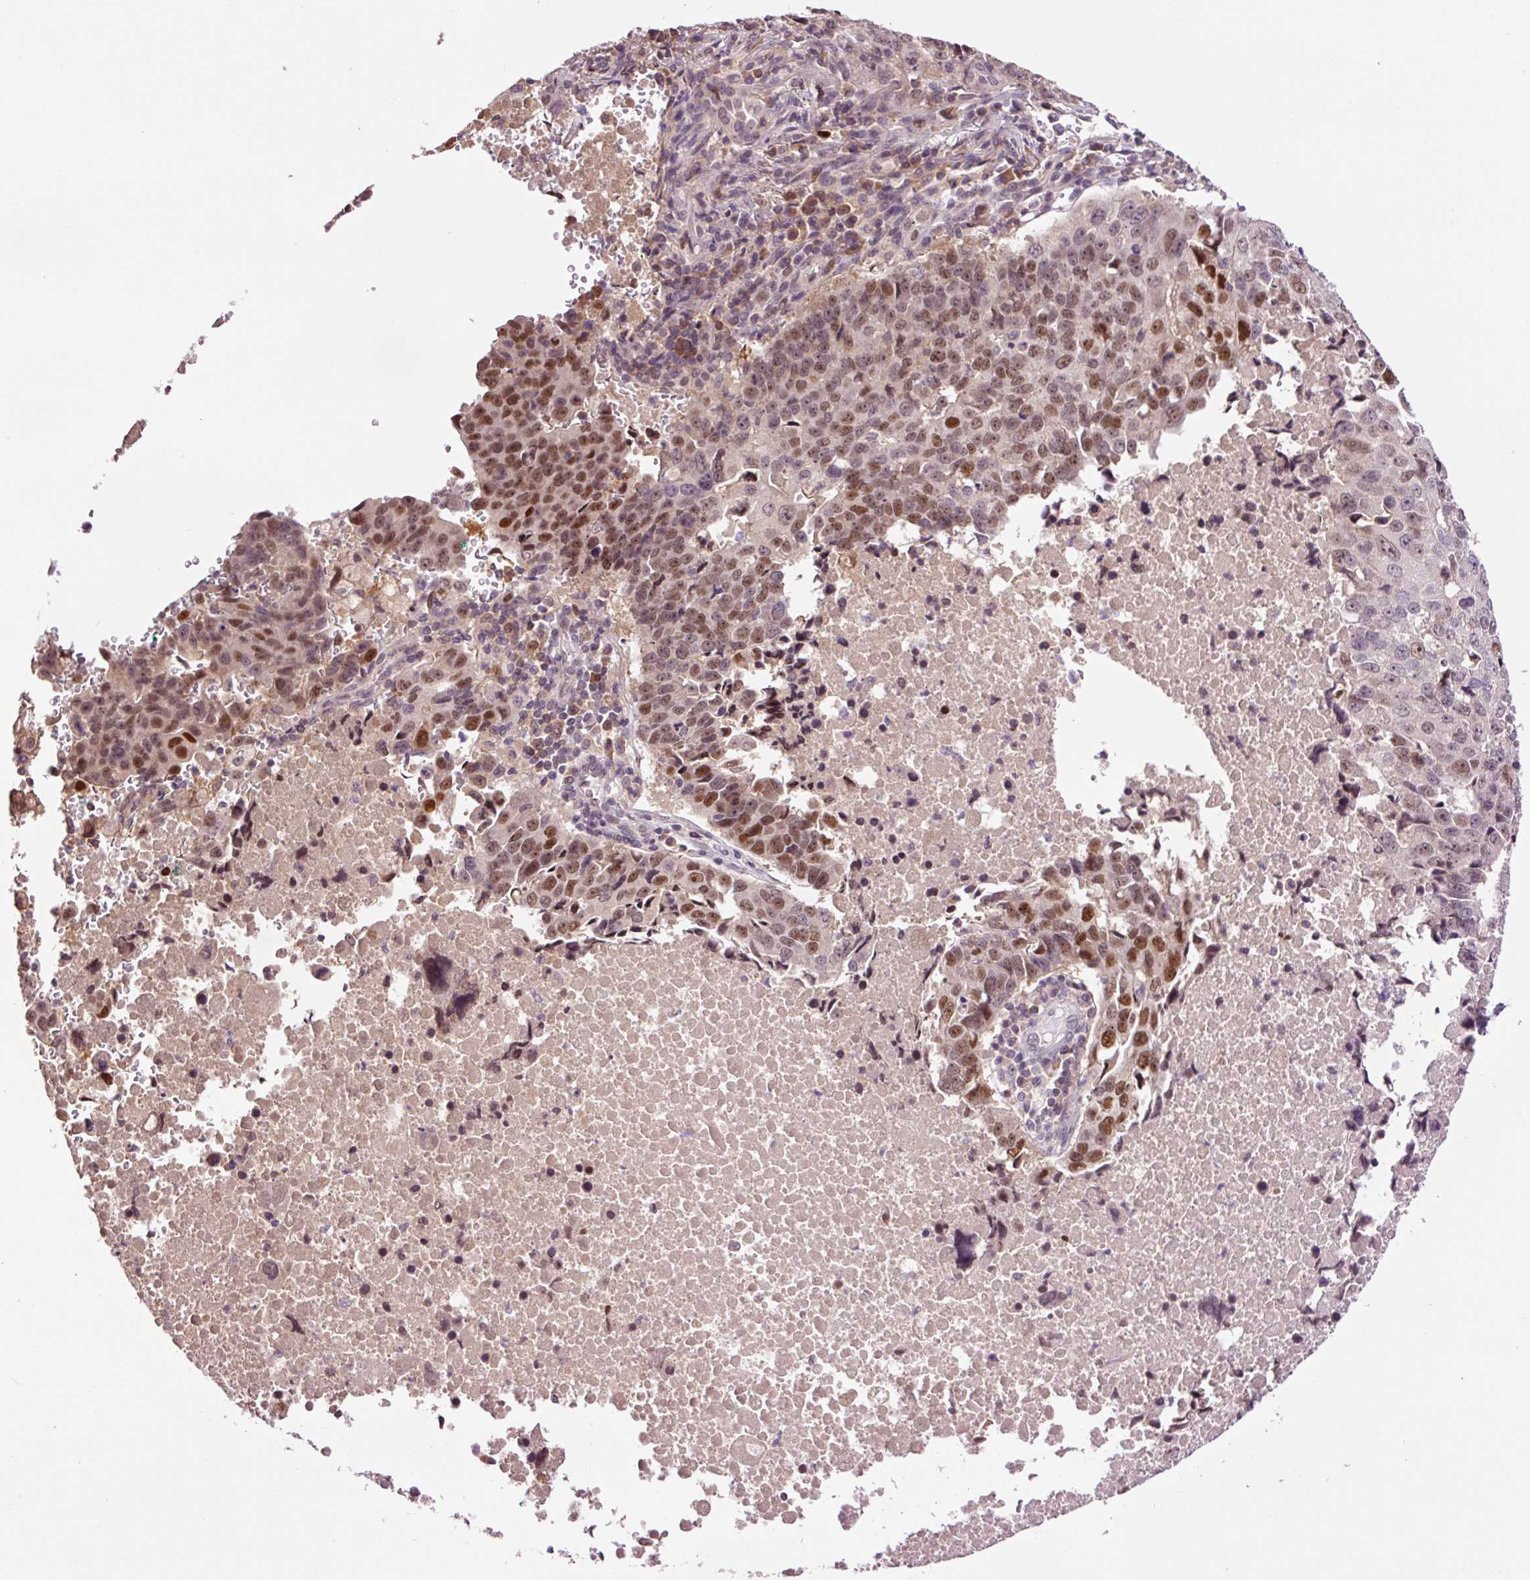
{"staining": {"intensity": "moderate", "quantity": ">75%", "location": "nuclear"}, "tissue": "lung cancer", "cell_type": "Tumor cells", "image_type": "cancer", "snomed": [{"axis": "morphology", "description": "Squamous cell carcinoma, NOS"}, {"axis": "topography", "description": "Lung"}], "caption": "Lung cancer (squamous cell carcinoma) was stained to show a protein in brown. There is medium levels of moderate nuclear staining in approximately >75% of tumor cells.", "gene": "DPPA4", "patient": {"sex": "female", "age": 66}}